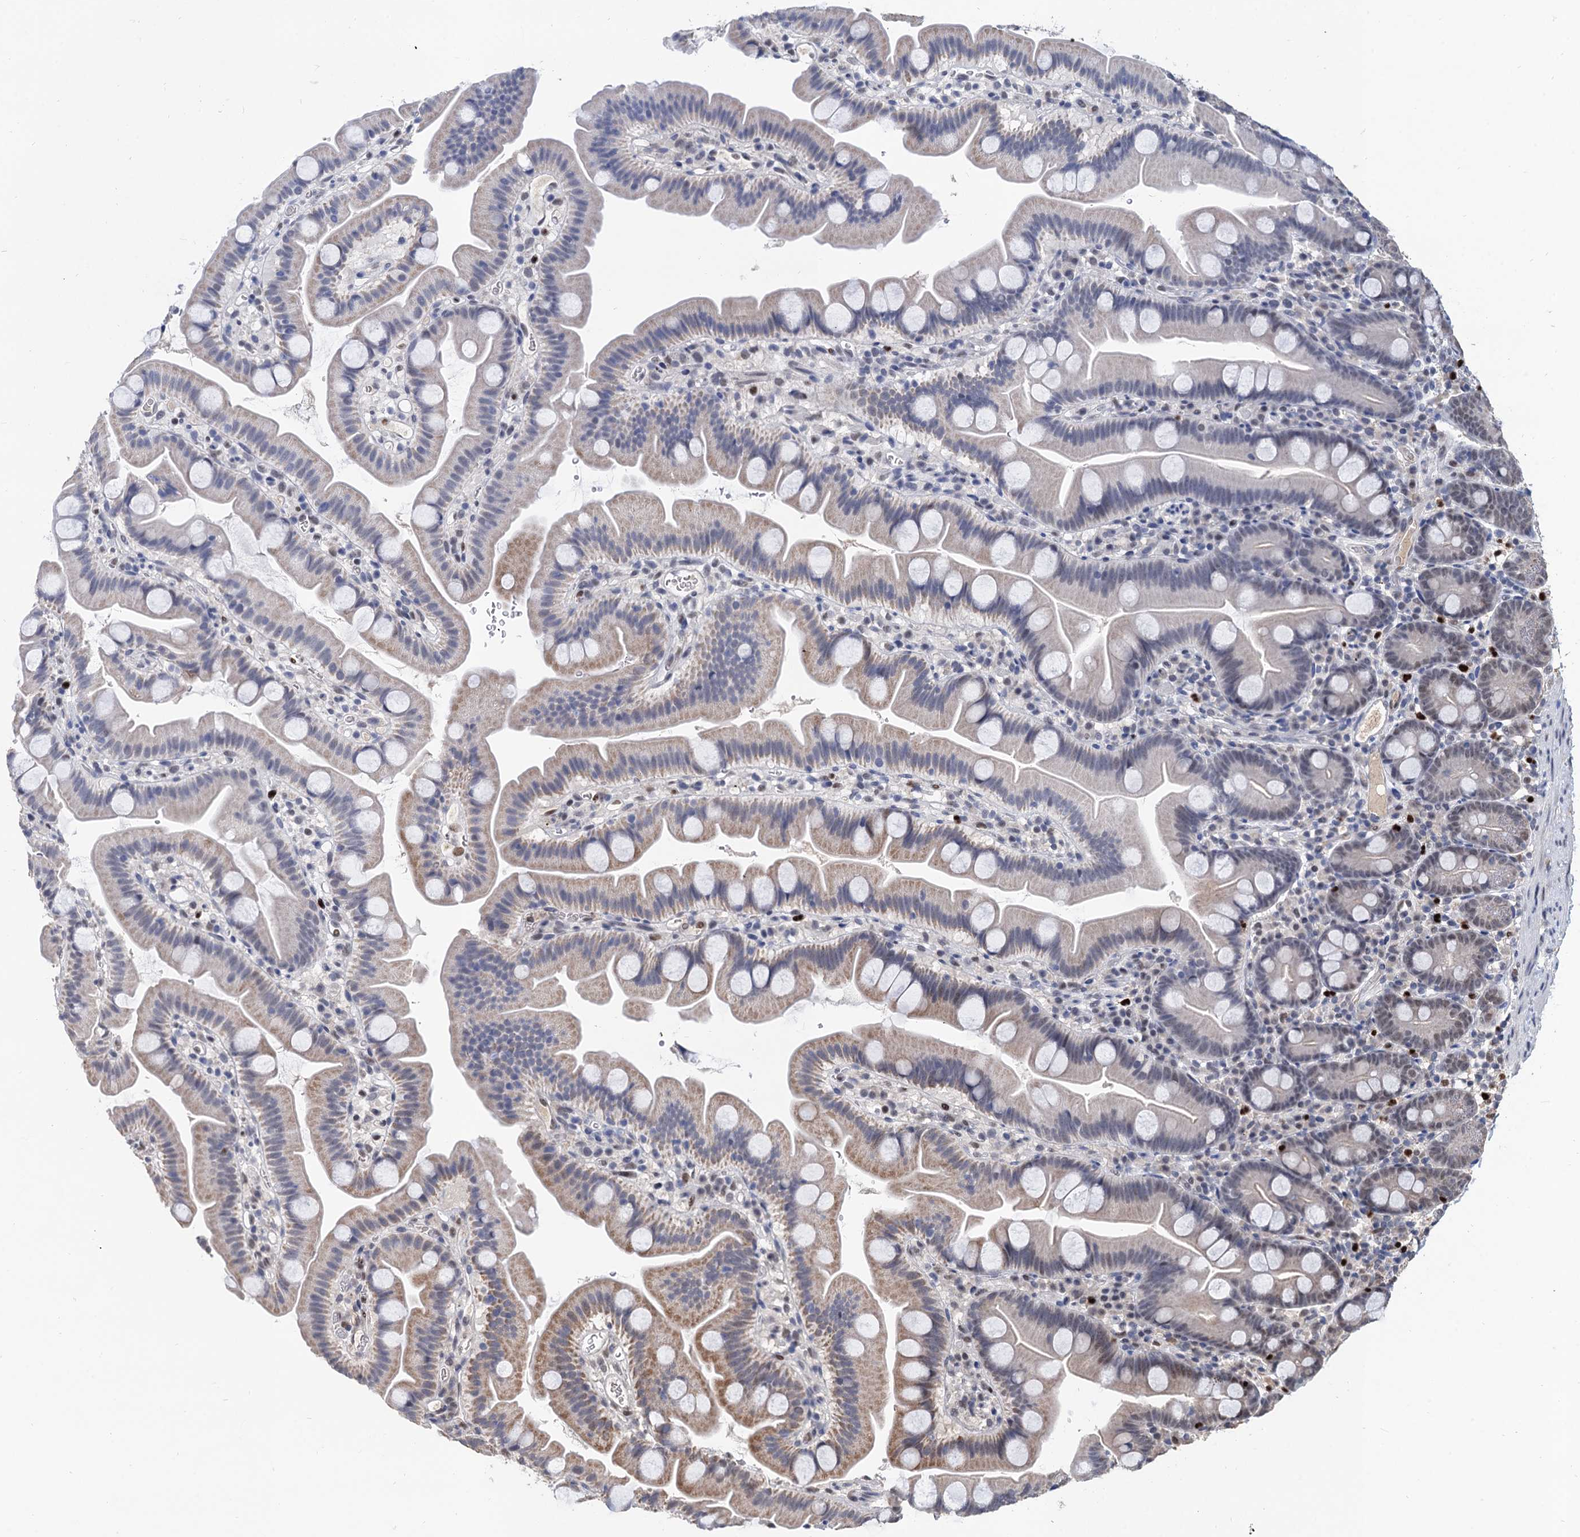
{"staining": {"intensity": "moderate", "quantity": "<25%", "location": "cytoplasmic/membranous"}, "tissue": "small intestine", "cell_type": "Glandular cells", "image_type": "normal", "snomed": [{"axis": "morphology", "description": "Normal tissue, NOS"}, {"axis": "topography", "description": "Small intestine"}], "caption": "This is a histology image of immunohistochemistry staining of unremarkable small intestine, which shows moderate positivity in the cytoplasmic/membranous of glandular cells.", "gene": "TSEN34", "patient": {"sex": "female", "age": 68}}